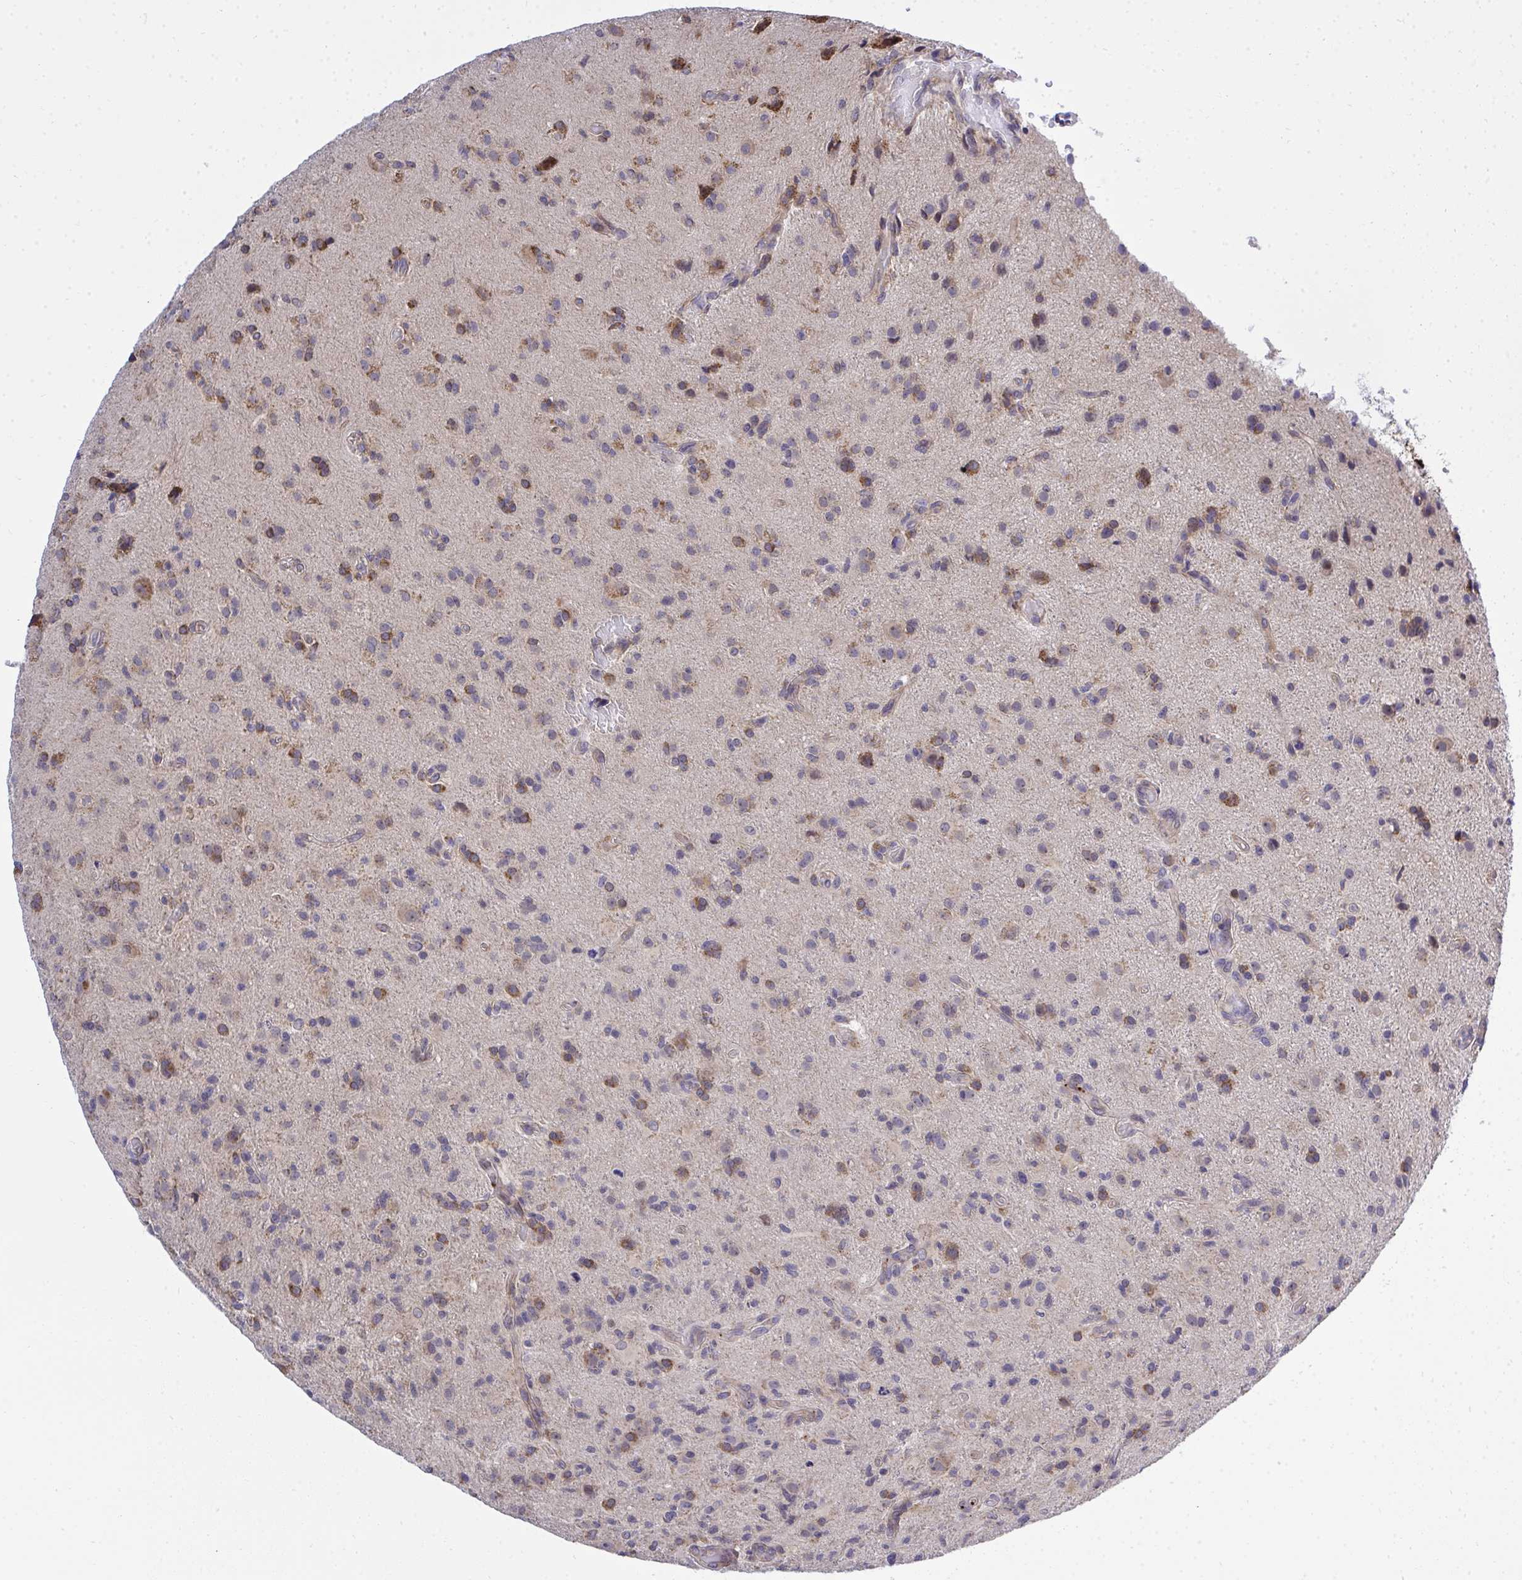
{"staining": {"intensity": "moderate", "quantity": "<25%", "location": "cytoplasmic/membranous"}, "tissue": "glioma", "cell_type": "Tumor cells", "image_type": "cancer", "snomed": [{"axis": "morphology", "description": "Glioma, malignant, High grade"}, {"axis": "topography", "description": "Brain"}], "caption": "Protein expression analysis of malignant high-grade glioma demonstrates moderate cytoplasmic/membranous positivity in approximately <25% of tumor cells. Using DAB (brown) and hematoxylin (blue) stains, captured at high magnification using brightfield microscopy.", "gene": "XAF1", "patient": {"sex": "male", "age": 55}}